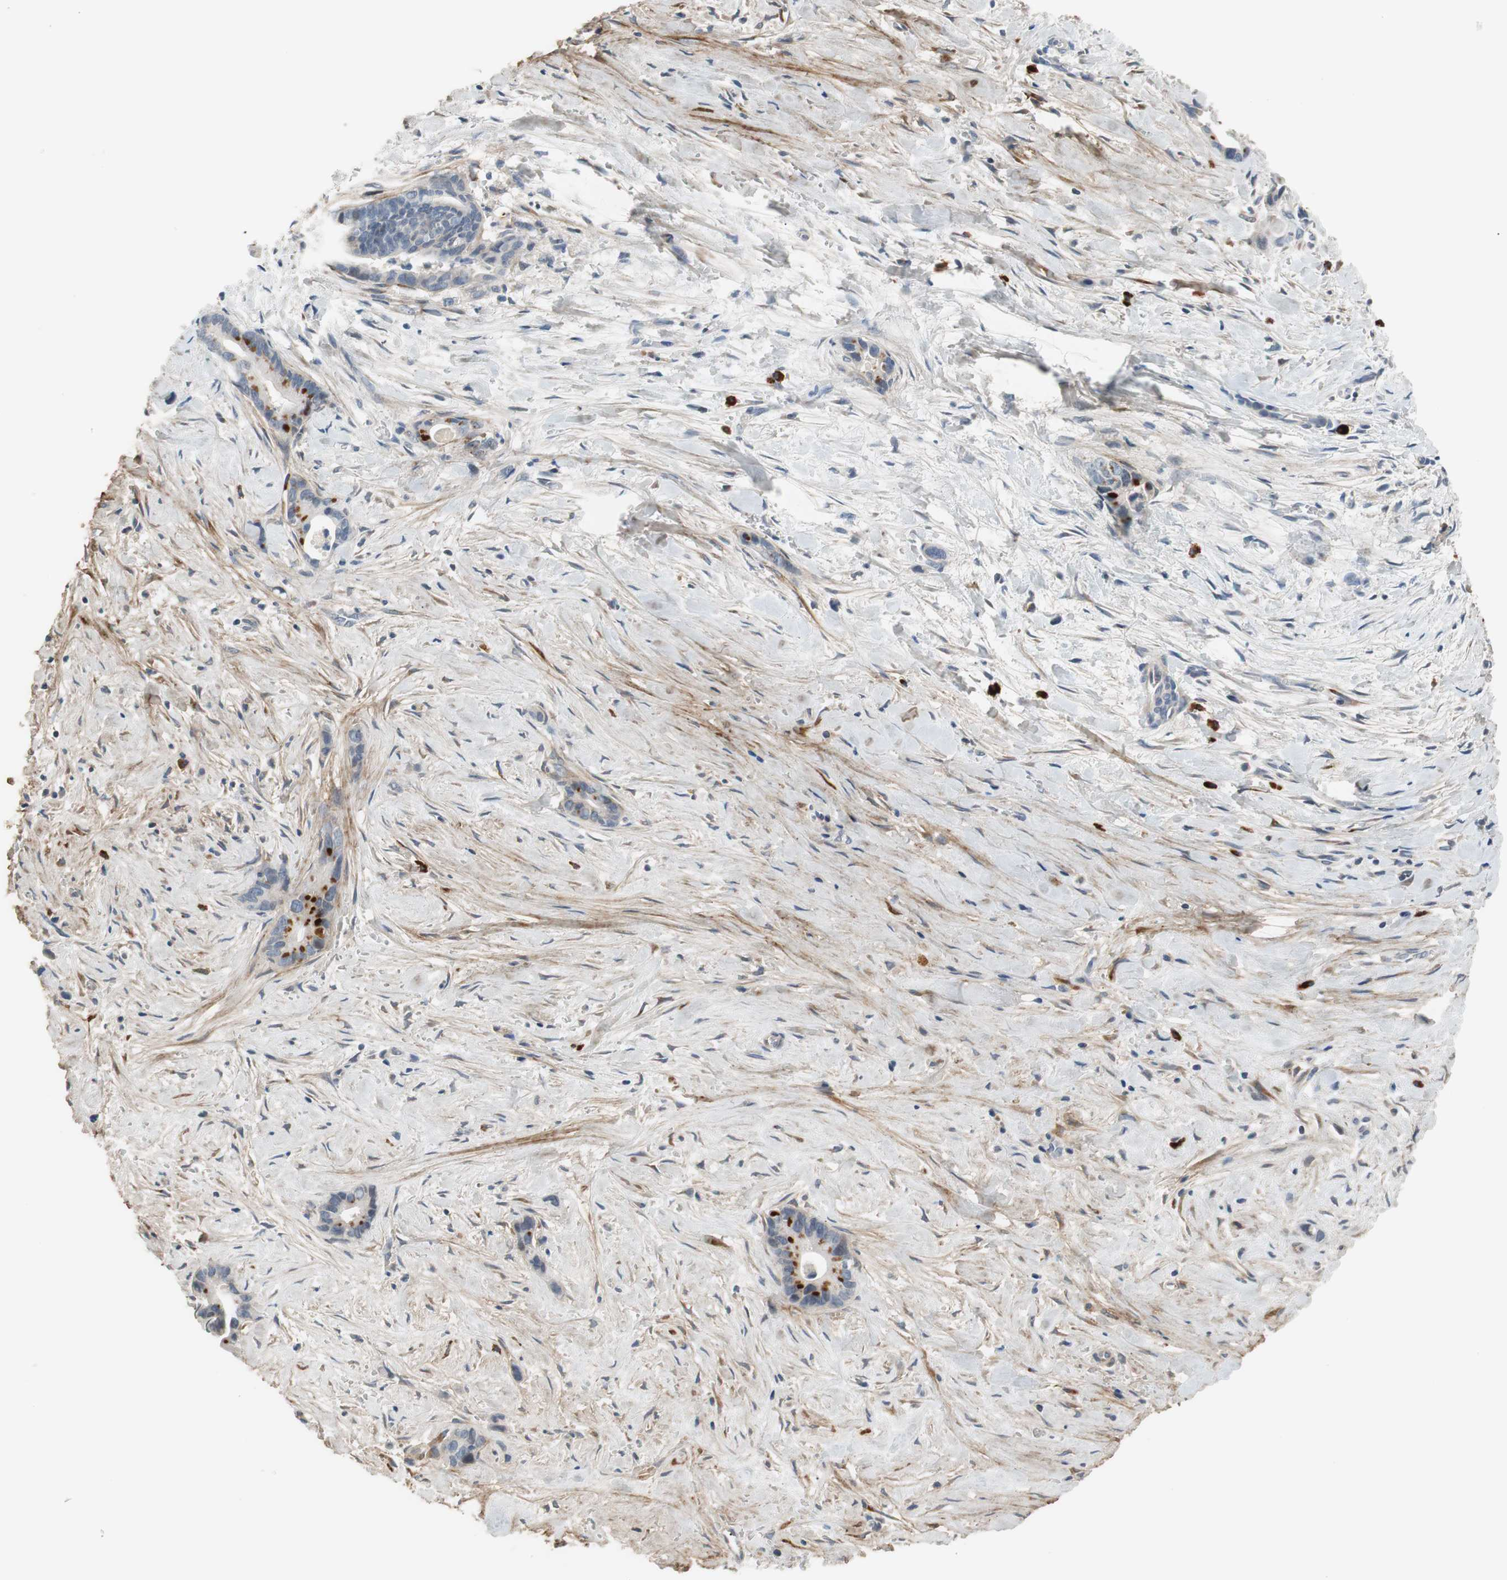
{"staining": {"intensity": "negative", "quantity": "none", "location": "none"}, "tissue": "liver cancer", "cell_type": "Tumor cells", "image_type": "cancer", "snomed": [{"axis": "morphology", "description": "Cholangiocarcinoma"}, {"axis": "topography", "description": "Liver"}], "caption": "Tumor cells show no significant staining in liver cholangiocarcinoma. Nuclei are stained in blue.", "gene": "COL12A1", "patient": {"sex": "female", "age": 55}}